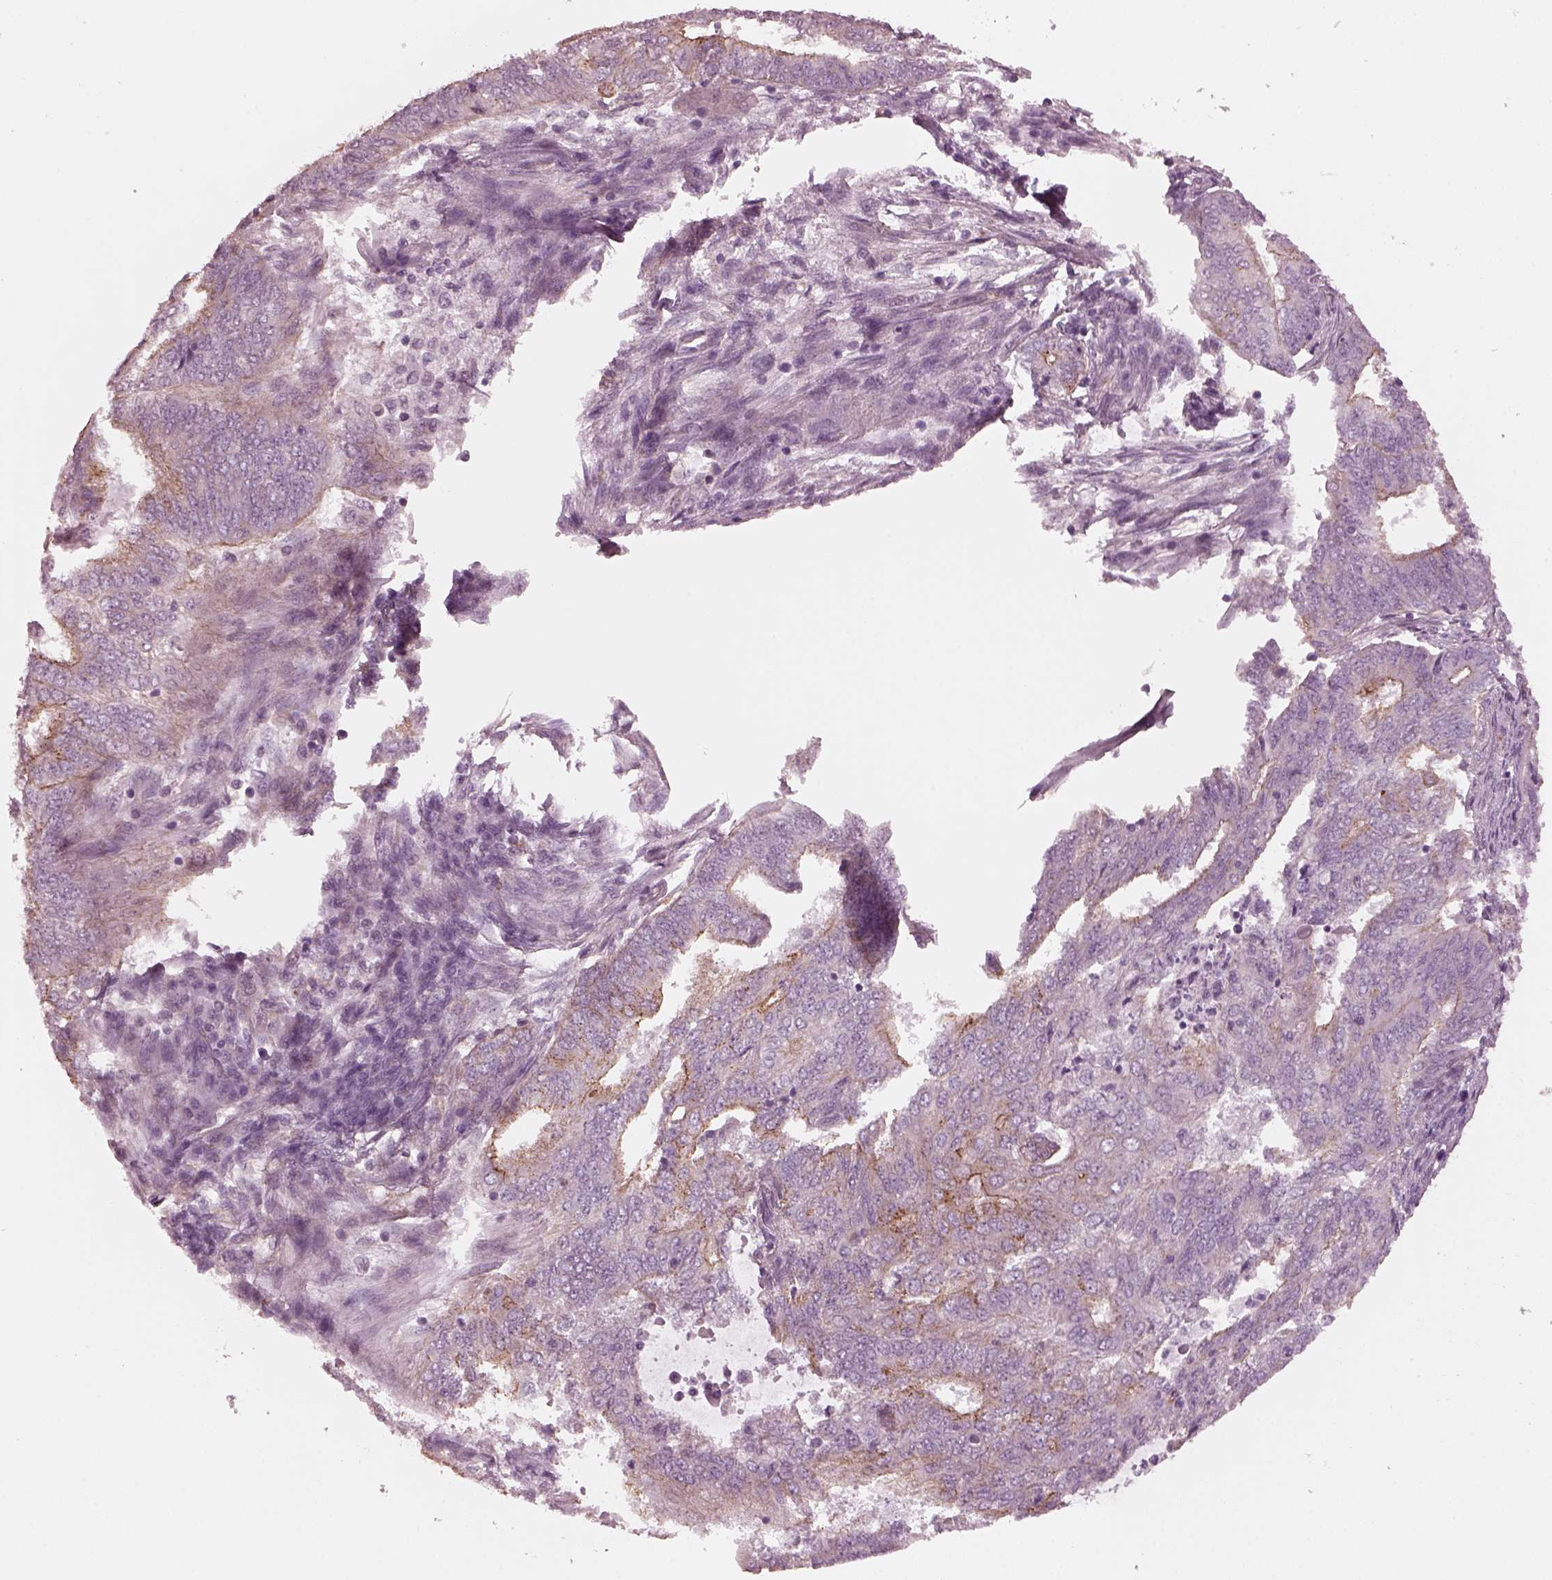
{"staining": {"intensity": "strong", "quantity": "<25%", "location": "cytoplasmic/membranous"}, "tissue": "endometrial cancer", "cell_type": "Tumor cells", "image_type": "cancer", "snomed": [{"axis": "morphology", "description": "Adenocarcinoma, NOS"}, {"axis": "topography", "description": "Endometrium"}], "caption": "Immunohistochemical staining of human endometrial adenocarcinoma shows medium levels of strong cytoplasmic/membranous positivity in about <25% of tumor cells. The staining is performed using DAB (3,3'-diaminobenzidine) brown chromogen to label protein expression. The nuclei are counter-stained blue using hematoxylin.", "gene": "ODAD1", "patient": {"sex": "female", "age": 62}}